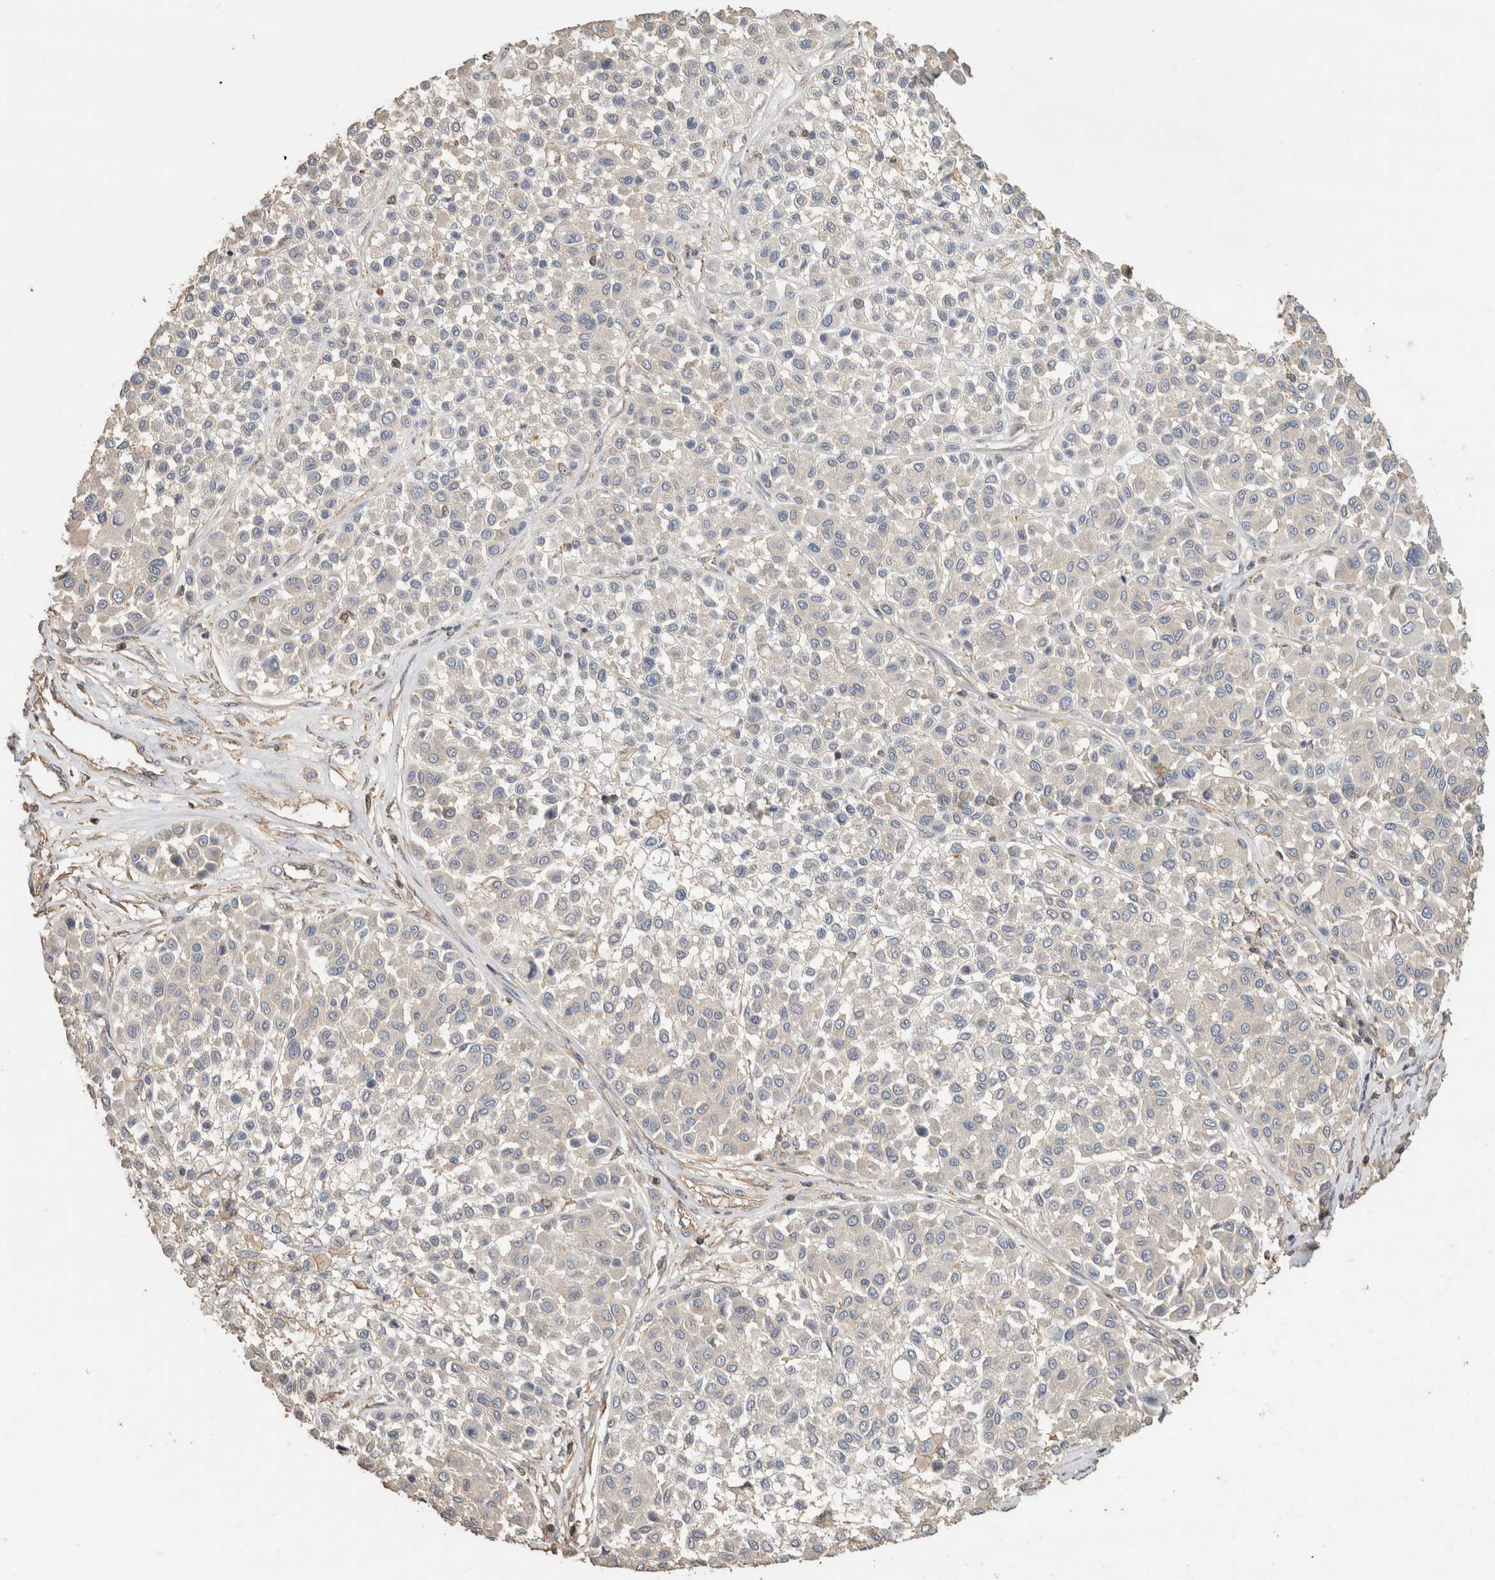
{"staining": {"intensity": "negative", "quantity": "none", "location": "none"}, "tissue": "melanoma", "cell_type": "Tumor cells", "image_type": "cancer", "snomed": [{"axis": "morphology", "description": "Malignant melanoma, Metastatic site"}, {"axis": "topography", "description": "Soft tissue"}], "caption": "Immunohistochemical staining of melanoma reveals no significant staining in tumor cells.", "gene": "EIF4G3", "patient": {"sex": "male", "age": 41}}